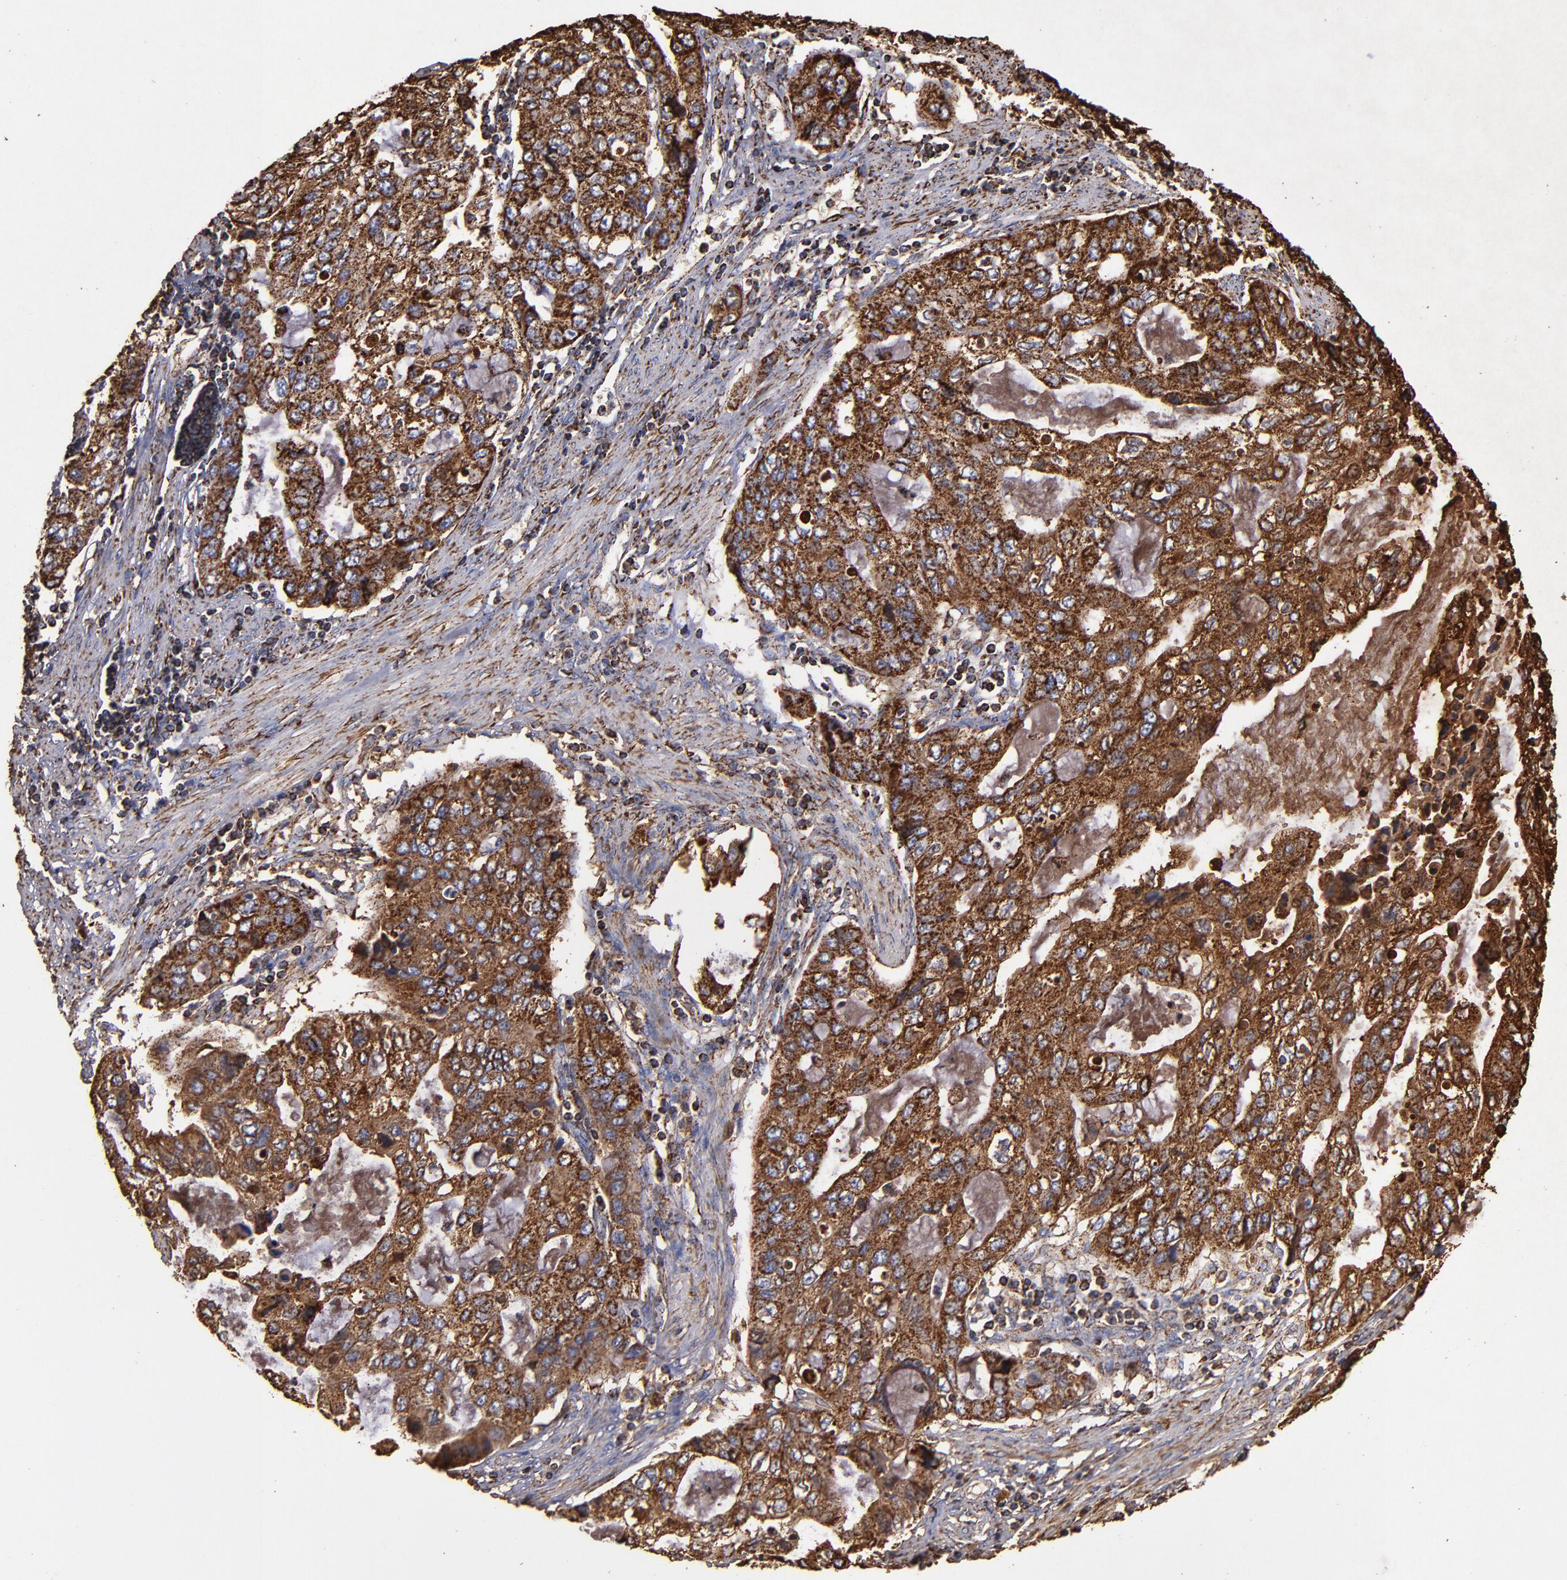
{"staining": {"intensity": "strong", "quantity": ">75%", "location": "cytoplasmic/membranous"}, "tissue": "stomach cancer", "cell_type": "Tumor cells", "image_type": "cancer", "snomed": [{"axis": "morphology", "description": "Adenocarcinoma, NOS"}, {"axis": "topography", "description": "Stomach, upper"}], "caption": "Adenocarcinoma (stomach) was stained to show a protein in brown. There is high levels of strong cytoplasmic/membranous positivity in about >75% of tumor cells.", "gene": "SOD2", "patient": {"sex": "female", "age": 52}}